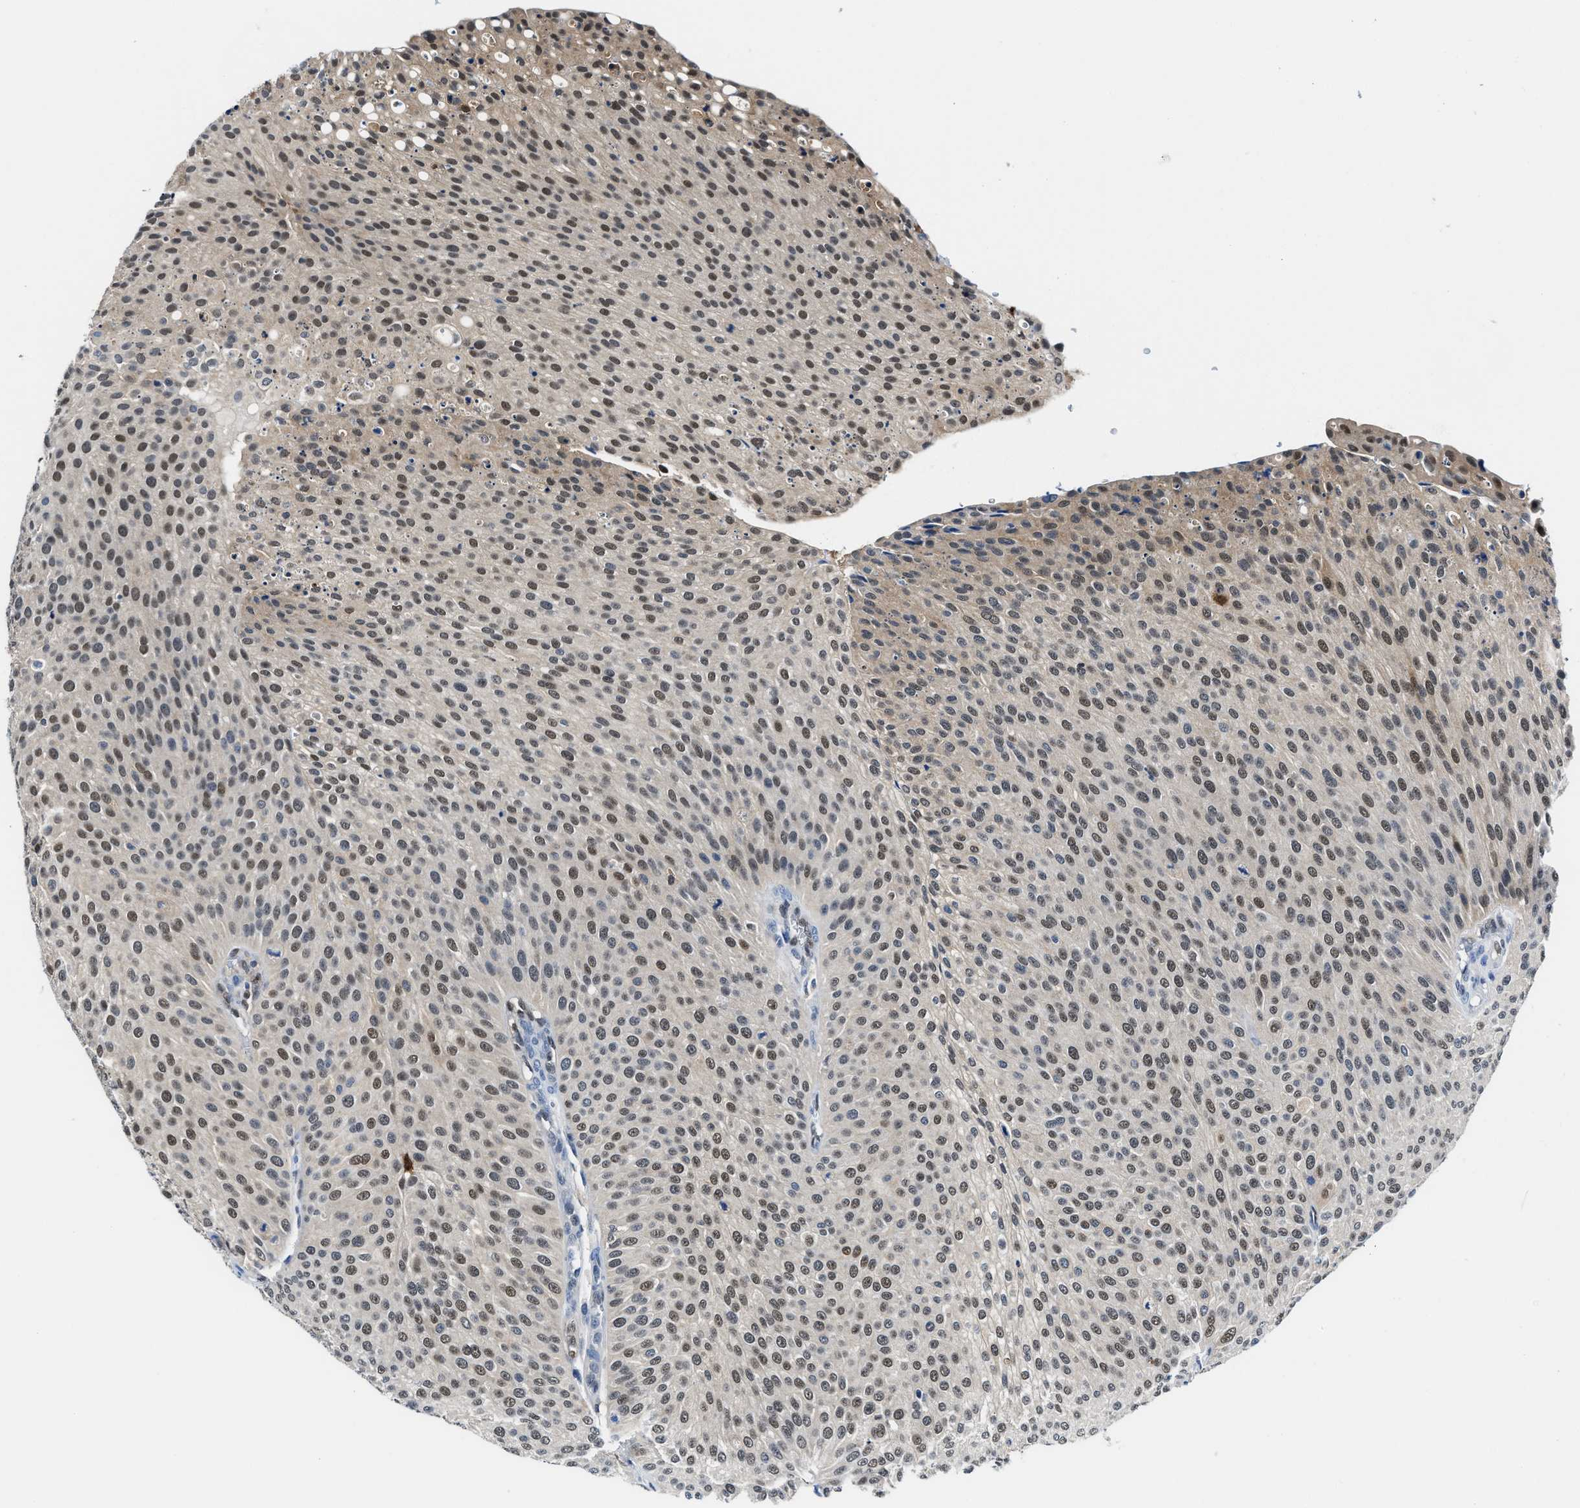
{"staining": {"intensity": "moderate", "quantity": ">75%", "location": "nuclear"}, "tissue": "urothelial cancer", "cell_type": "Tumor cells", "image_type": "cancer", "snomed": [{"axis": "morphology", "description": "Urothelial carcinoma, Low grade"}, {"axis": "topography", "description": "Smooth muscle"}, {"axis": "topography", "description": "Urinary bladder"}], "caption": "This is an image of immunohistochemistry (IHC) staining of urothelial cancer, which shows moderate staining in the nuclear of tumor cells.", "gene": "LTA4H", "patient": {"sex": "male", "age": 60}}